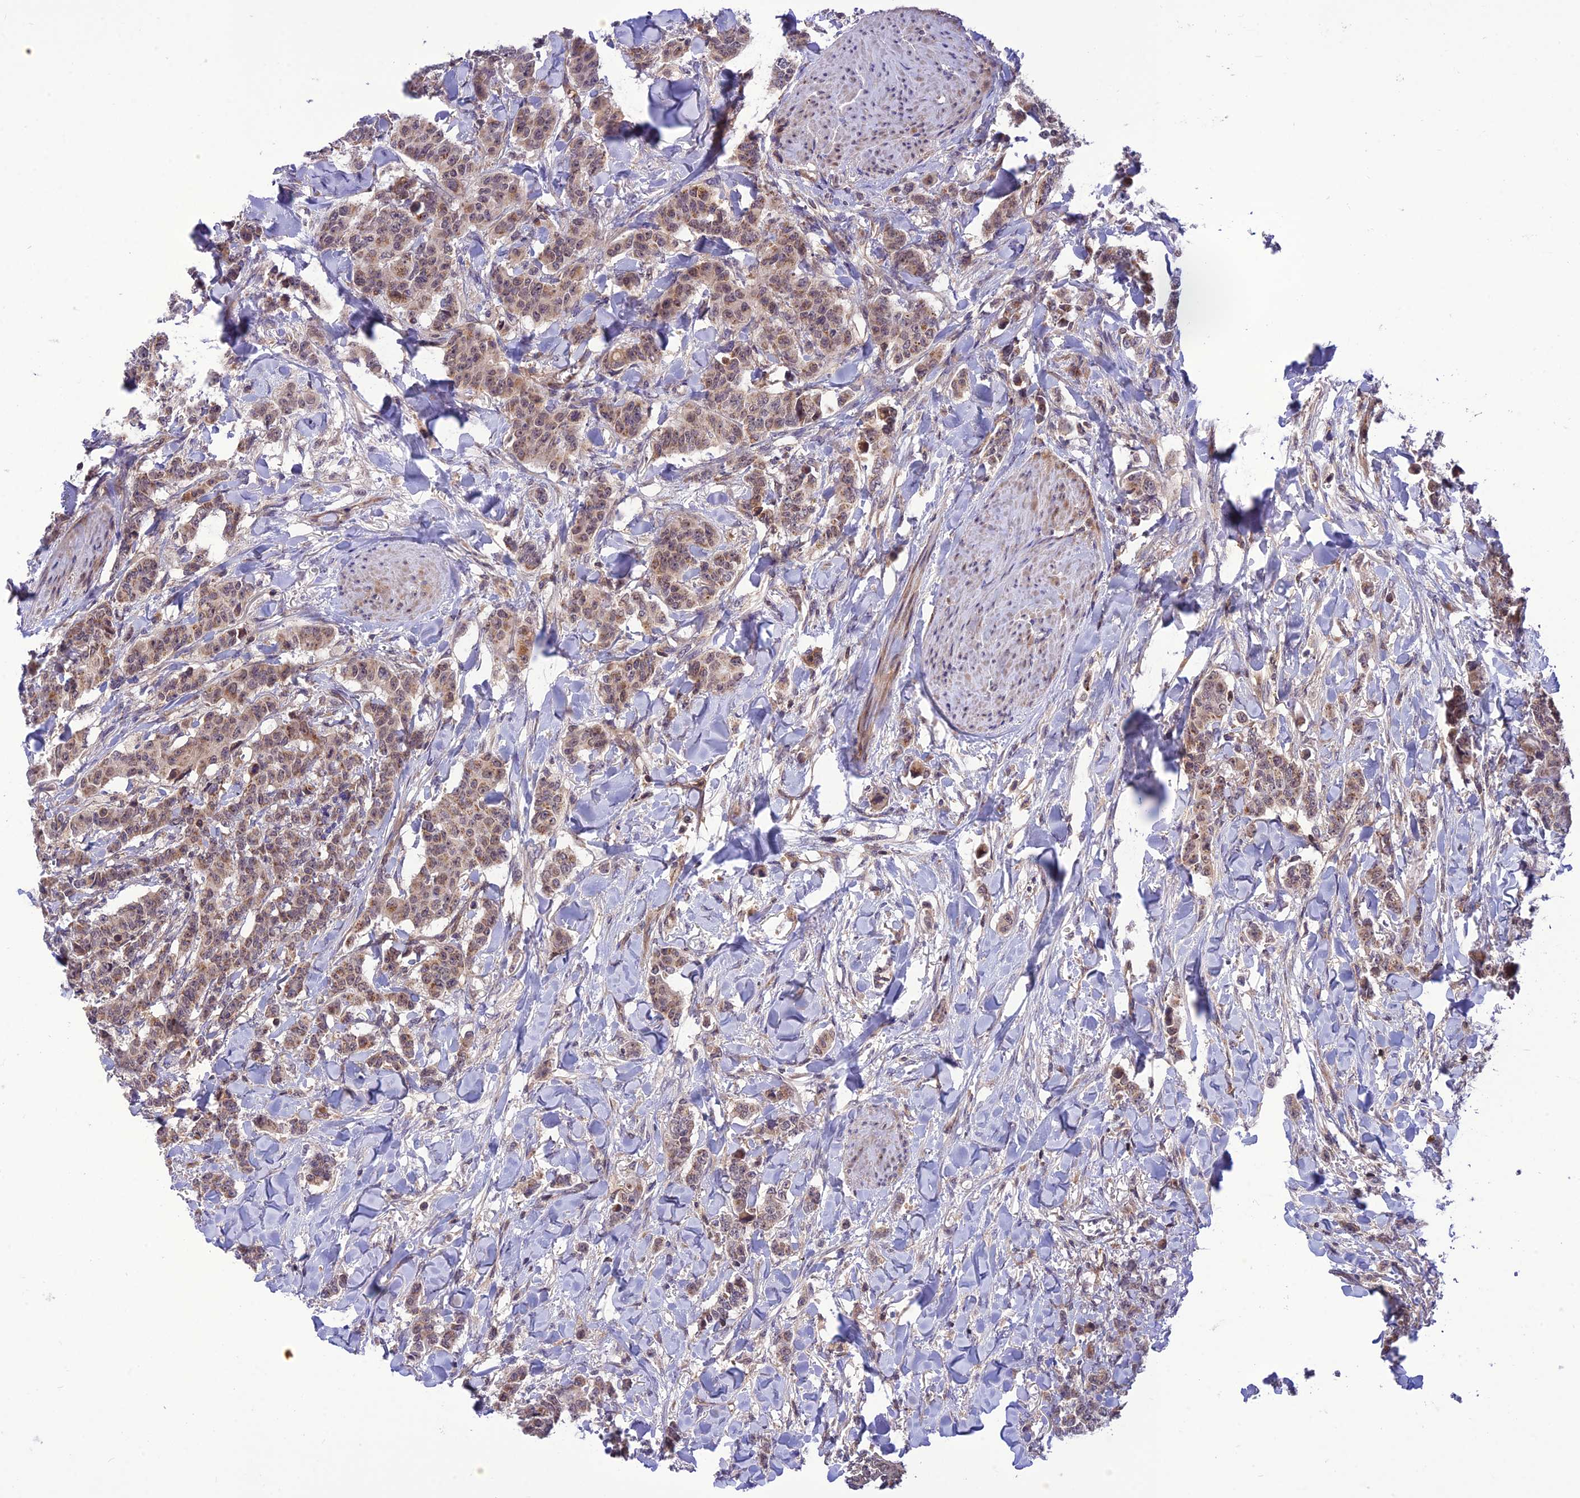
{"staining": {"intensity": "moderate", "quantity": "25%-75%", "location": "cytoplasmic/membranous,nuclear"}, "tissue": "breast cancer", "cell_type": "Tumor cells", "image_type": "cancer", "snomed": [{"axis": "morphology", "description": "Duct carcinoma"}, {"axis": "topography", "description": "Breast"}], "caption": "Moderate cytoplasmic/membranous and nuclear positivity is seen in approximately 25%-75% of tumor cells in breast intraductal carcinoma.", "gene": "NDUFC1", "patient": {"sex": "female", "age": 40}}